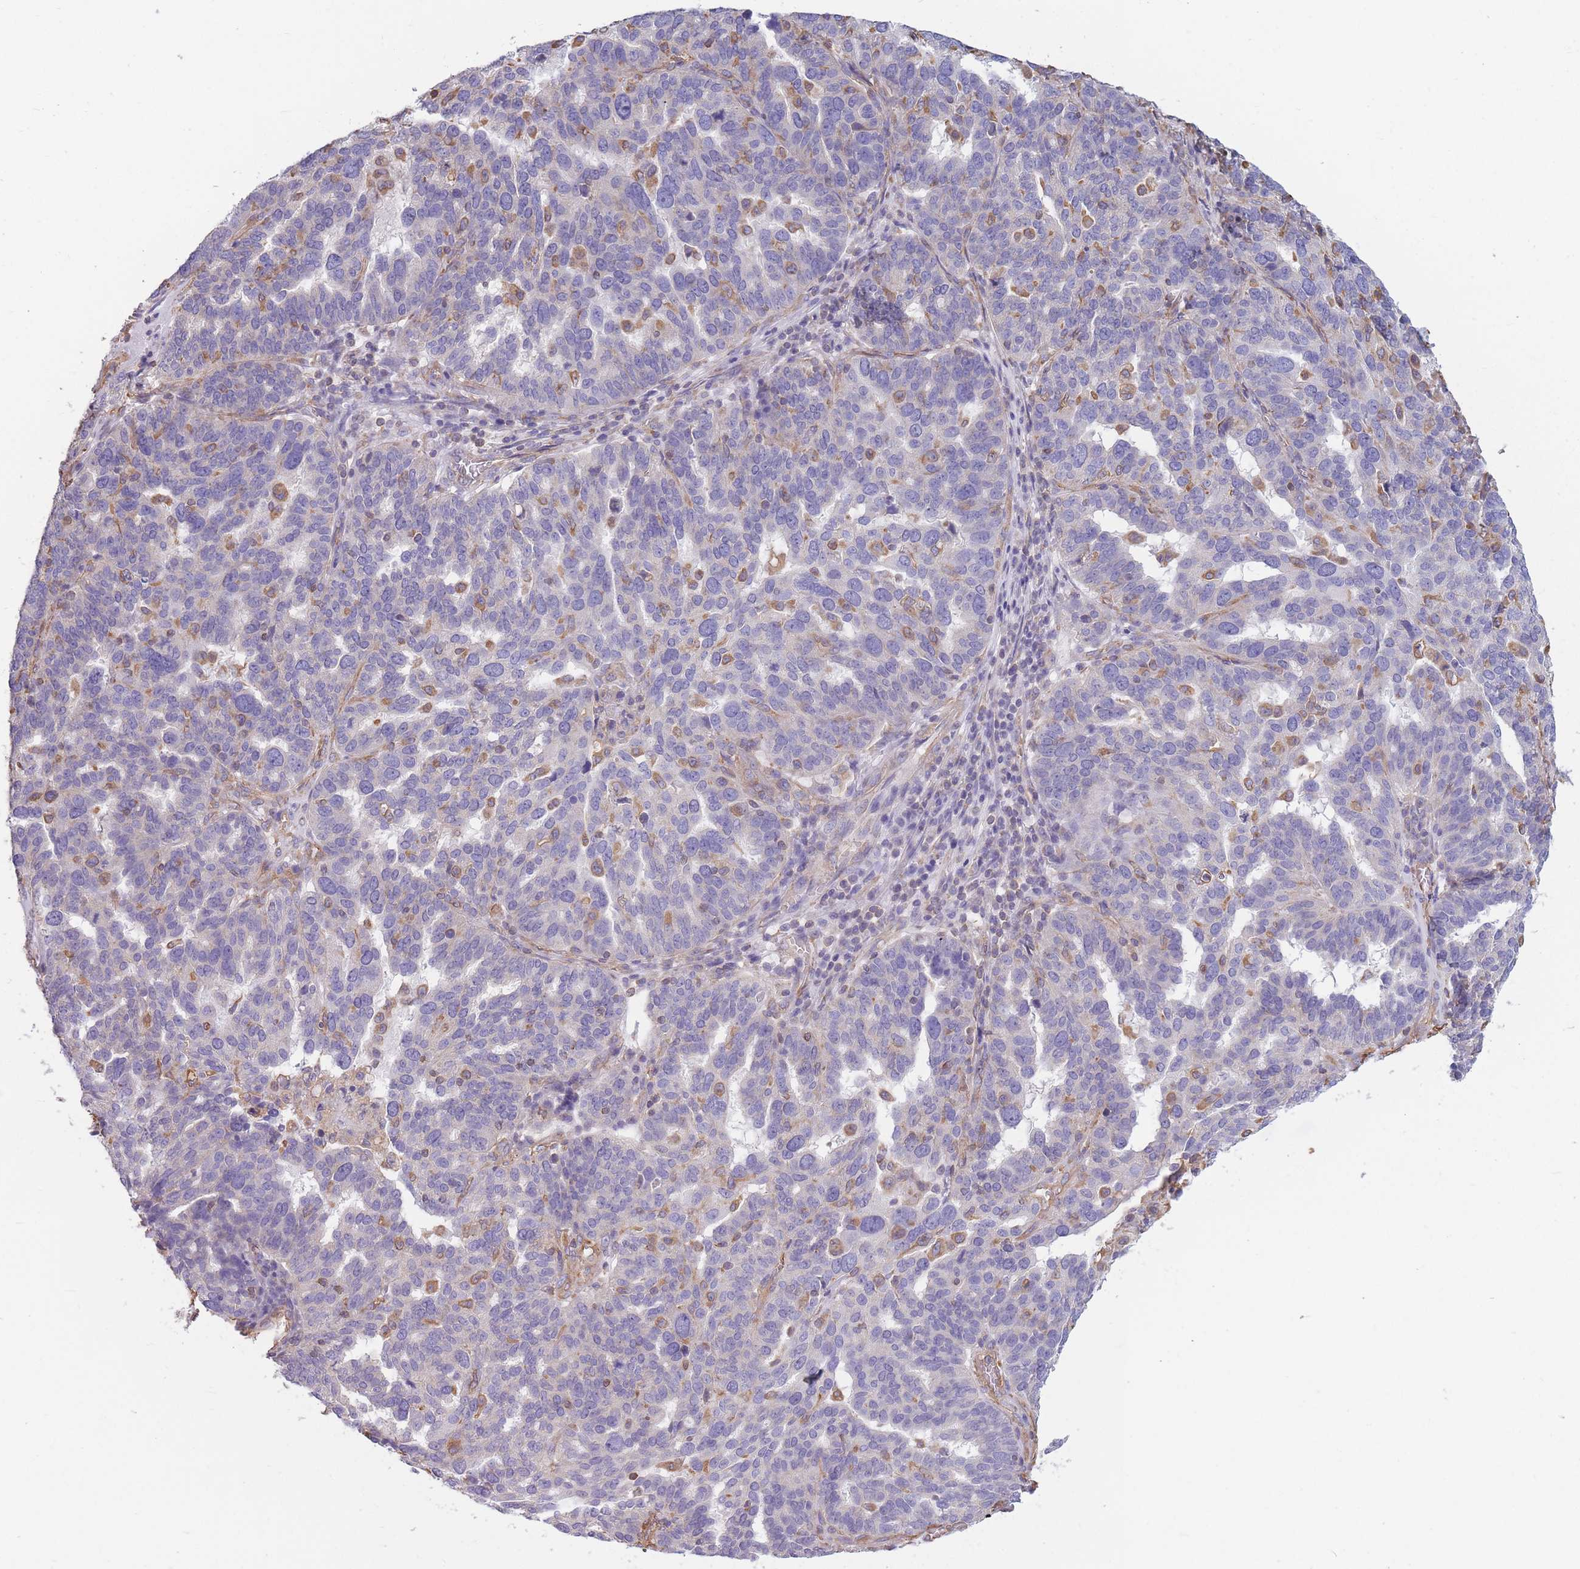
{"staining": {"intensity": "weak", "quantity": "<25%", "location": "cytoplasmic/membranous"}, "tissue": "ovarian cancer", "cell_type": "Tumor cells", "image_type": "cancer", "snomed": [{"axis": "morphology", "description": "Cystadenocarcinoma, serous, NOS"}, {"axis": "topography", "description": "Ovary"}], "caption": "A high-resolution image shows IHC staining of serous cystadenocarcinoma (ovarian), which reveals no significant staining in tumor cells.", "gene": "ADD1", "patient": {"sex": "female", "age": 59}}